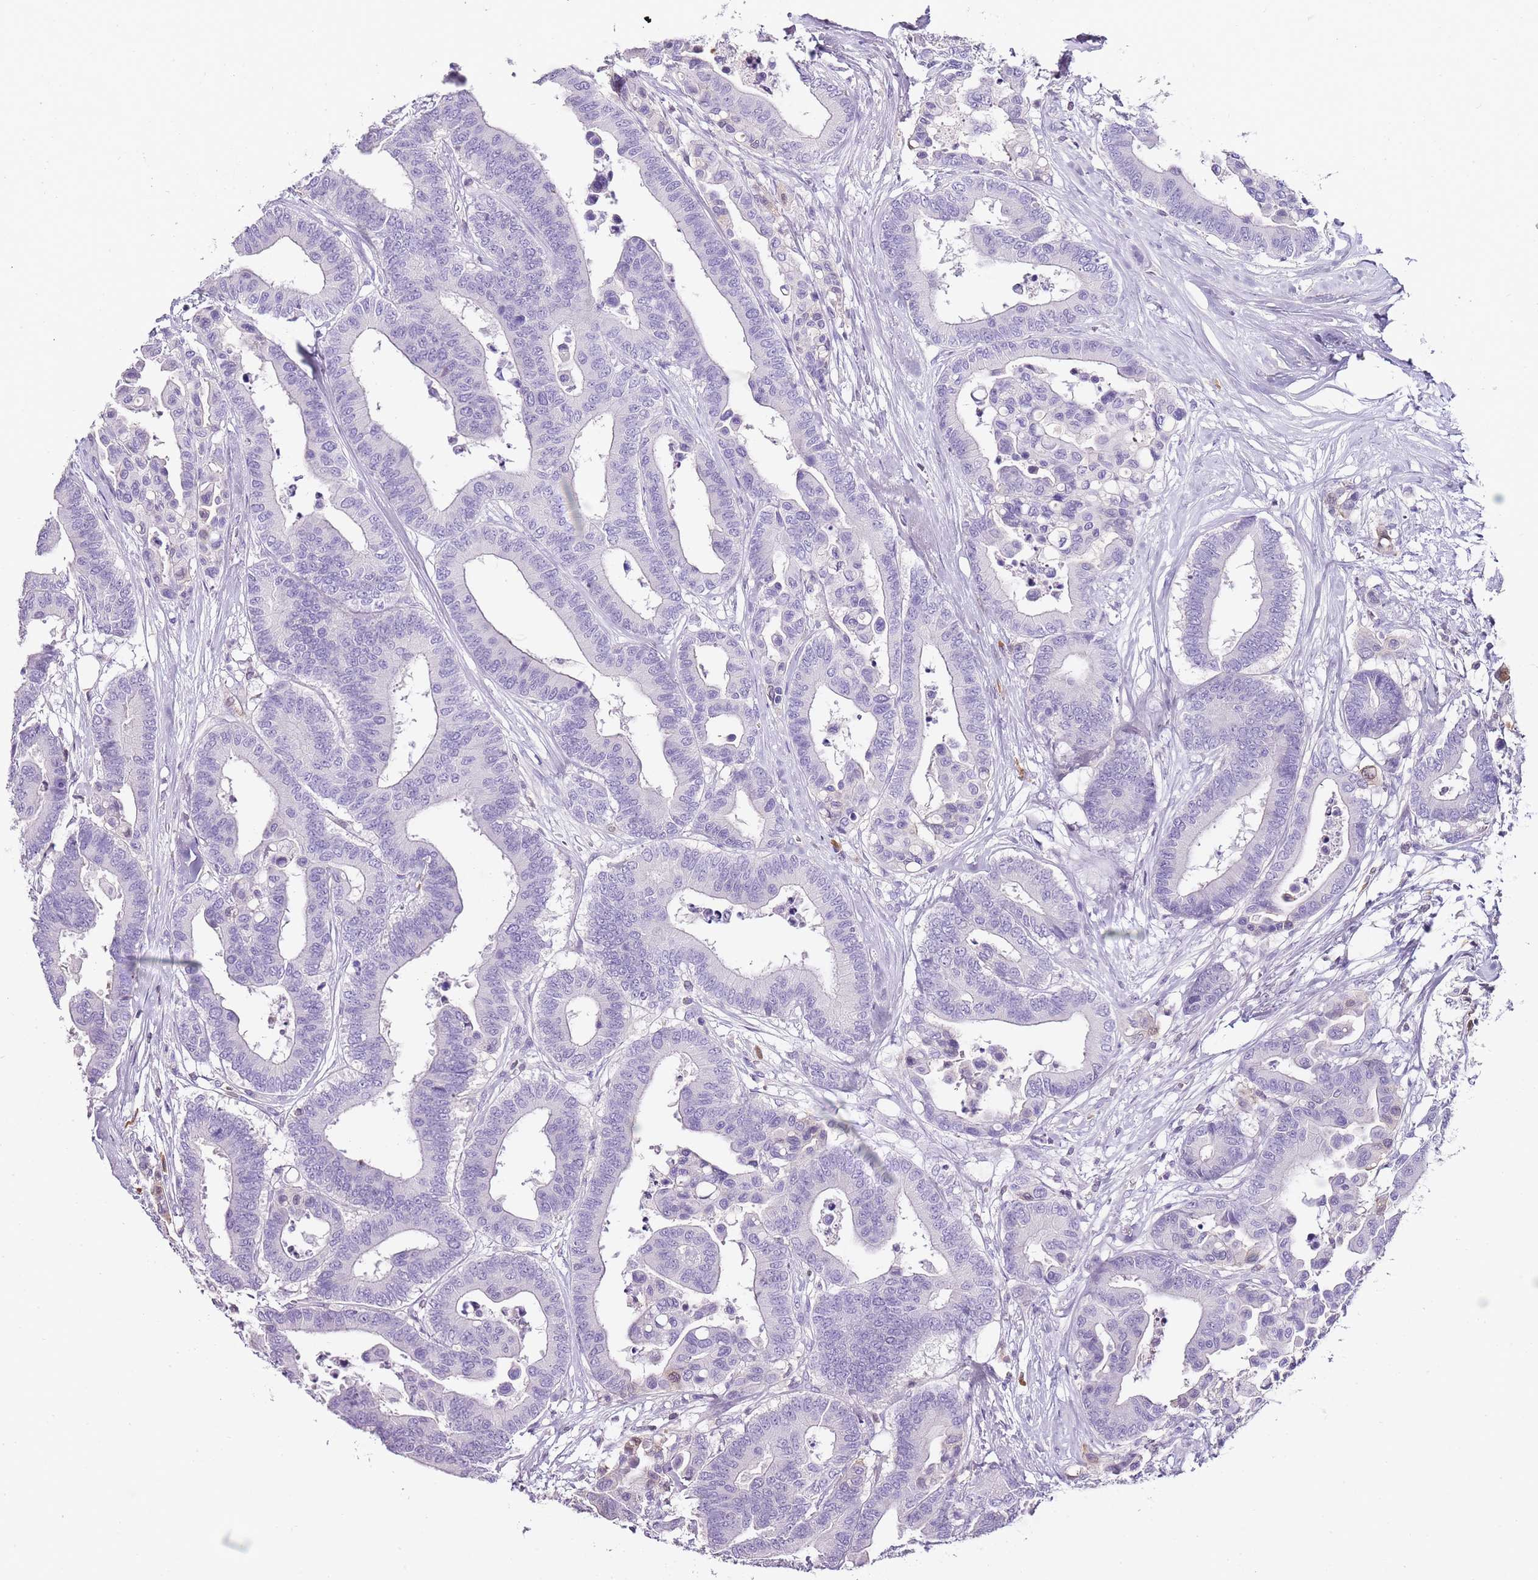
{"staining": {"intensity": "weak", "quantity": "<25%", "location": "nuclear"}, "tissue": "colorectal cancer", "cell_type": "Tumor cells", "image_type": "cancer", "snomed": [{"axis": "morphology", "description": "Adenocarcinoma, NOS"}, {"axis": "topography", "description": "Colon"}], "caption": "Colorectal cancer was stained to show a protein in brown. There is no significant expression in tumor cells.", "gene": "ZBP1", "patient": {"sex": "male", "age": 82}}